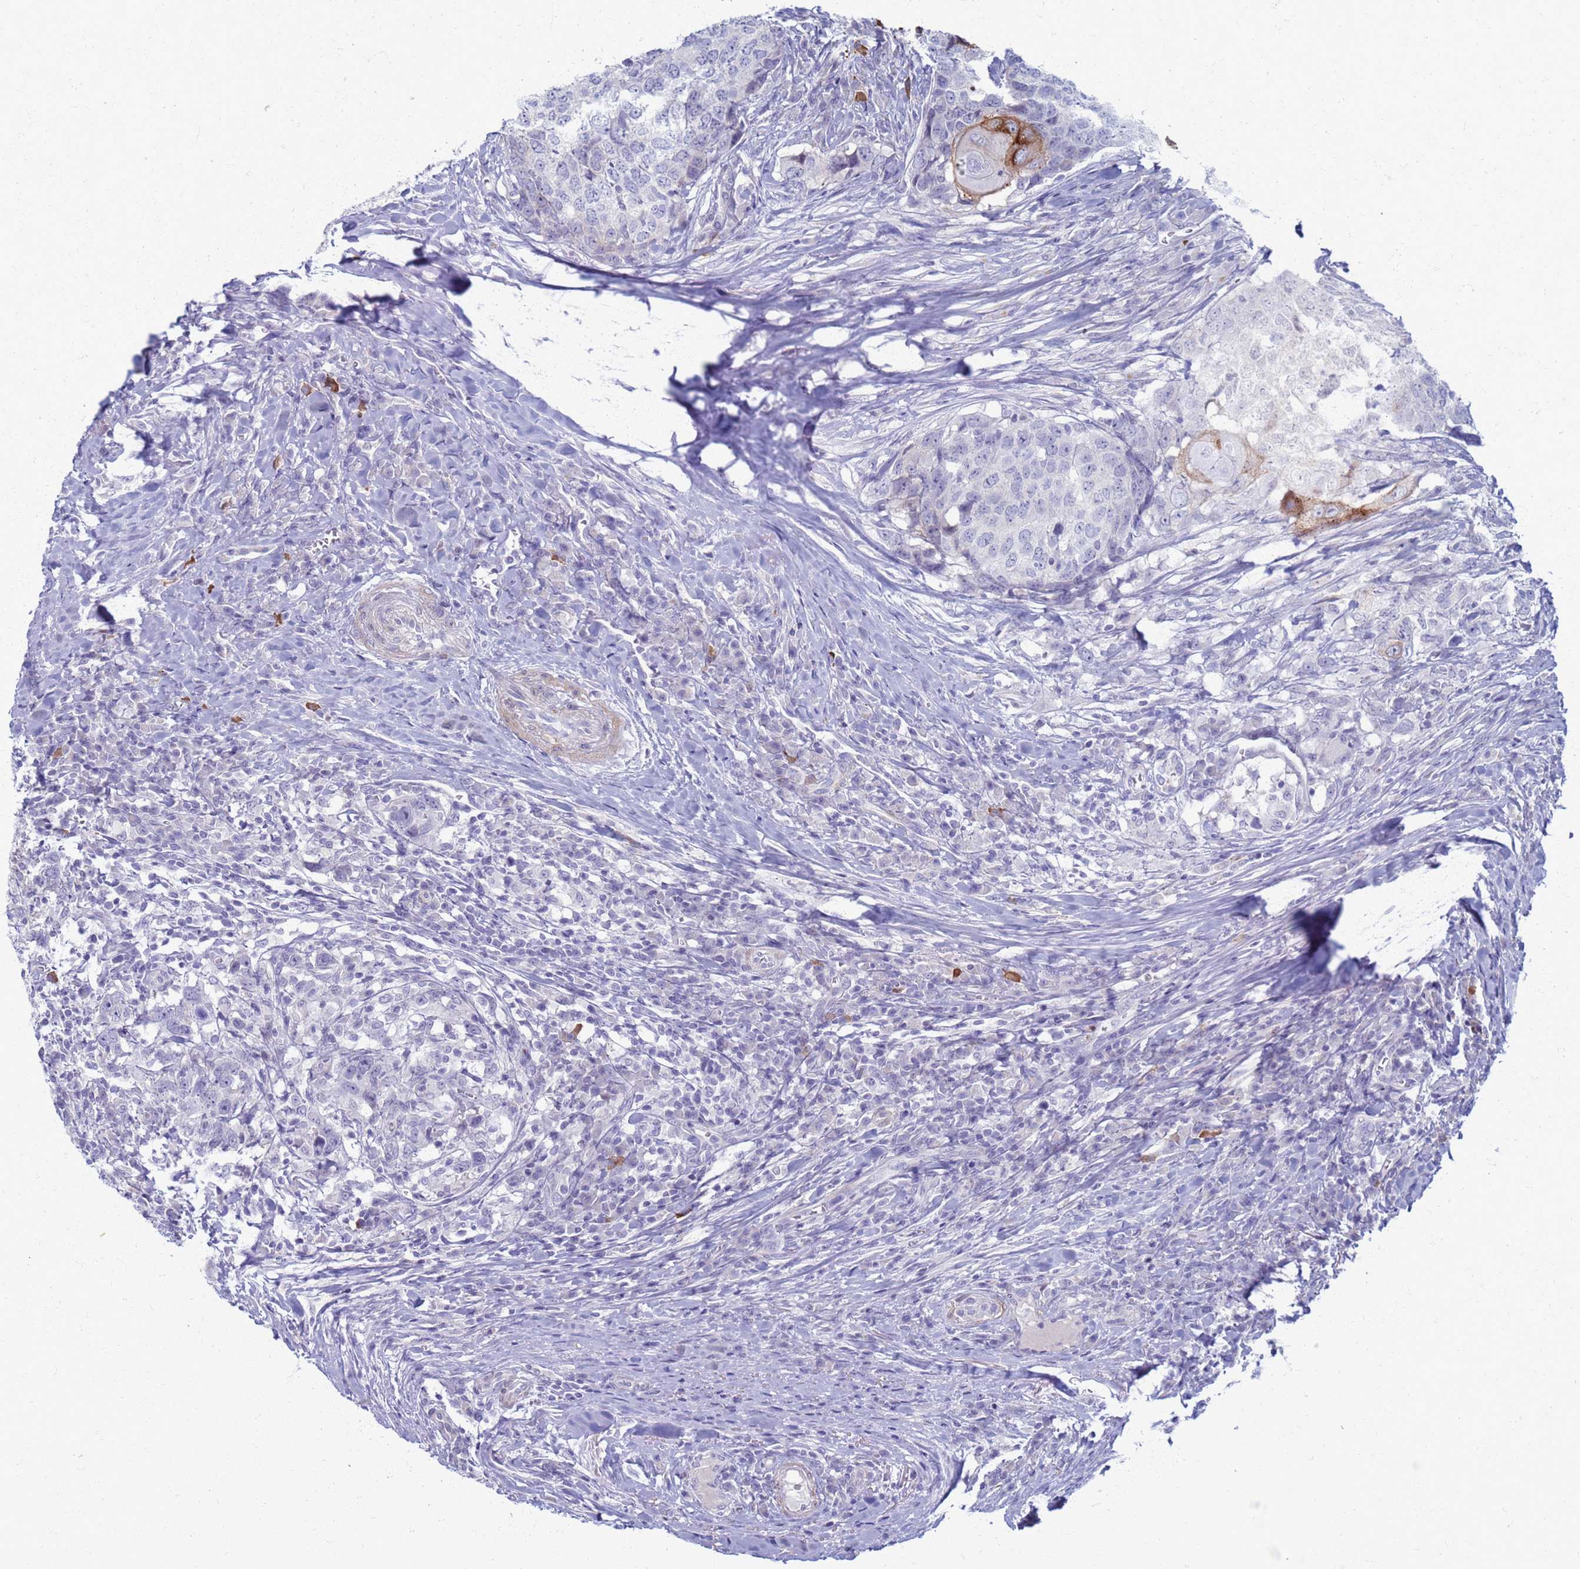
{"staining": {"intensity": "negative", "quantity": "none", "location": "none"}, "tissue": "head and neck cancer", "cell_type": "Tumor cells", "image_type": "cancer", "snomed": [{"axis": "morphology", "description": "Squamous cell carcinoma, NOS"}, {"axis": "topography", "description": "Head-Neck"}], "caption": "Head and neck cancer (squamous cell carcinoma) was stained to show a protein in brown. There is no significant positivity in tumor cells.", "gene": "CLCA2", "patient": {"sex": "male", "age": 66}}